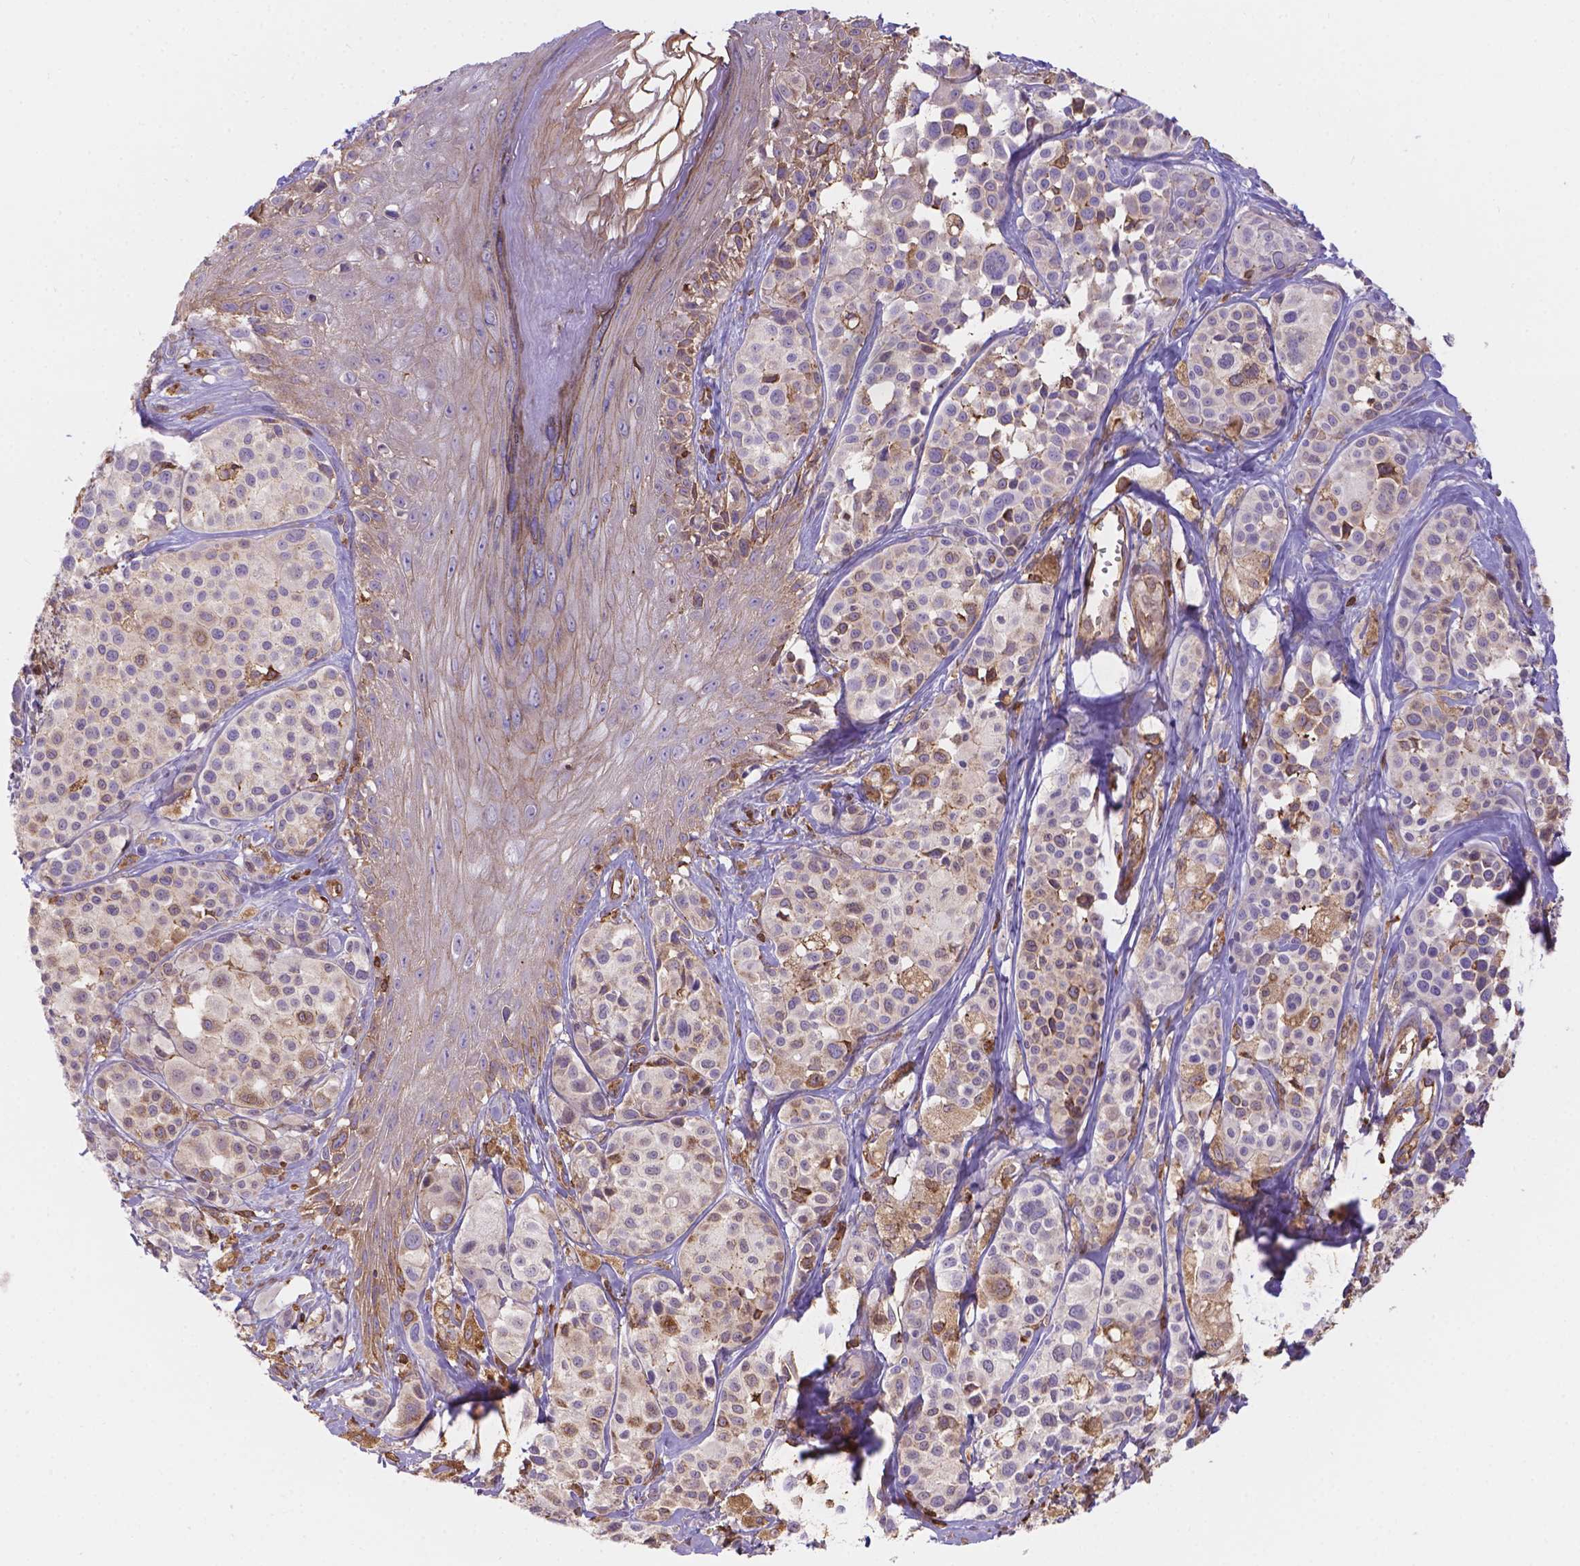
{"staining": {"intensity": "moderate", "quantity": "<25%", "location": "cytoplasmic/membranous"}, "tissue": "melanoma", "cell_type": "Tumor cells", "image_type": "cancer", "snomed": [{"axis": "morphology", "description": "Malignant melanoma, NOS"}, {"axis": "topography", "description": "Skin"}], "caption": "DAB (3,3'-diaminobenzidine) immunohistochemical staining of human malignant melanoma displays moderate cytoplasmic/membranous protein staining in approximately <25% of tumor cells. (brown staining indicates protein expression, while blue staining denotes nuclei).", "gene": "DMWD", "patient": {"sex": "male", "age": 77}}